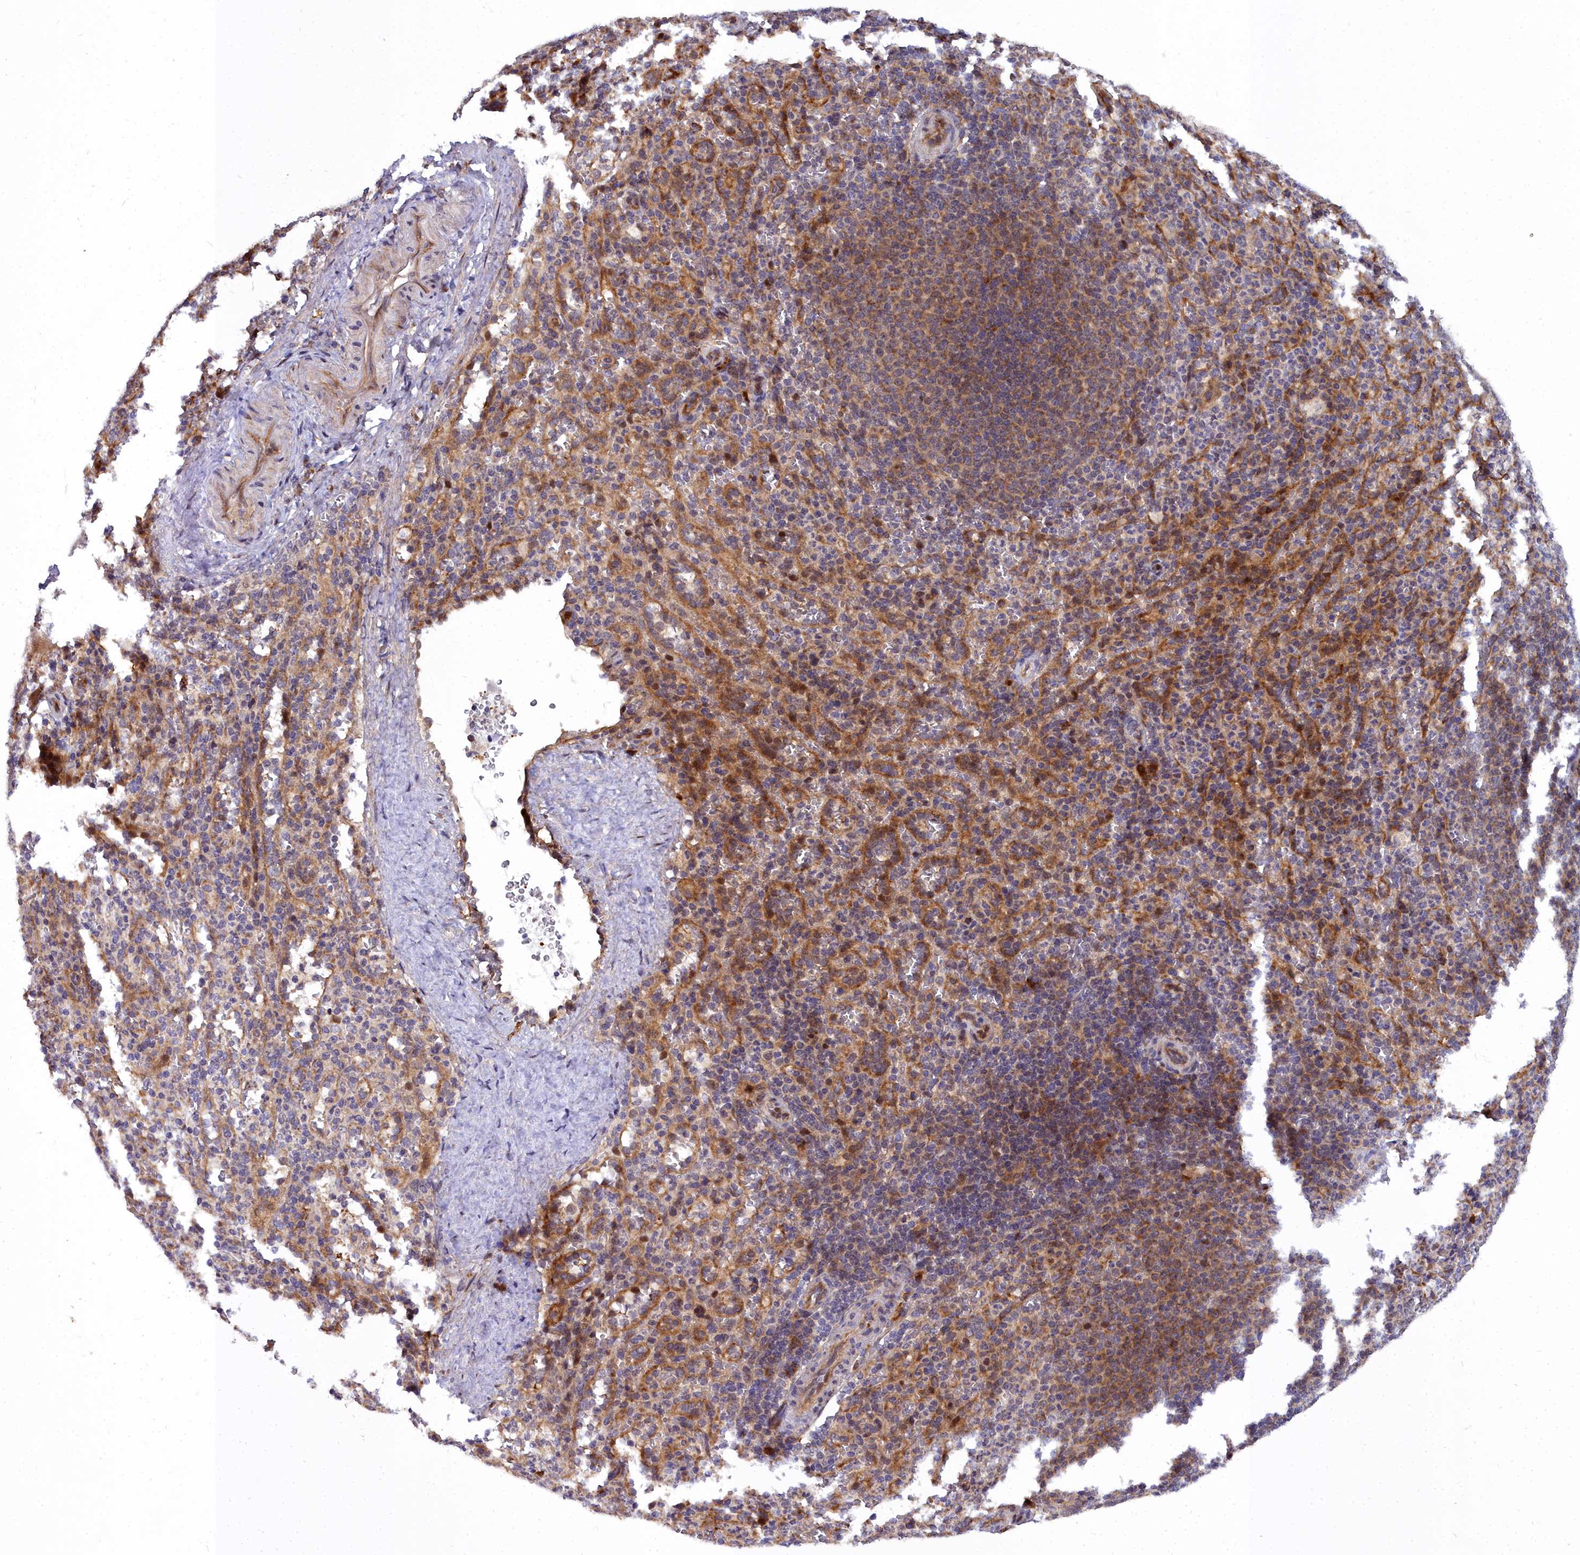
{"staining": {"intensity": "weak", "quantity": "<25%", "location": "cytoplasmic/membranous"}, "tissue": "spleen", "cell_type": "Cells in red pulp", "image_type": "normal", "snomed": [{"axis": "morphology", "description": "Normal tissue, NOS"}, {"axis": "topography", "description": "Spleen"}], "caption": "DAB immunohistochemical staining of unremarkable human spleen reveals no significant expression in cells in red pulp.", "gene": "MRPS11", "patient": {"sex": "female", "age": 21}}